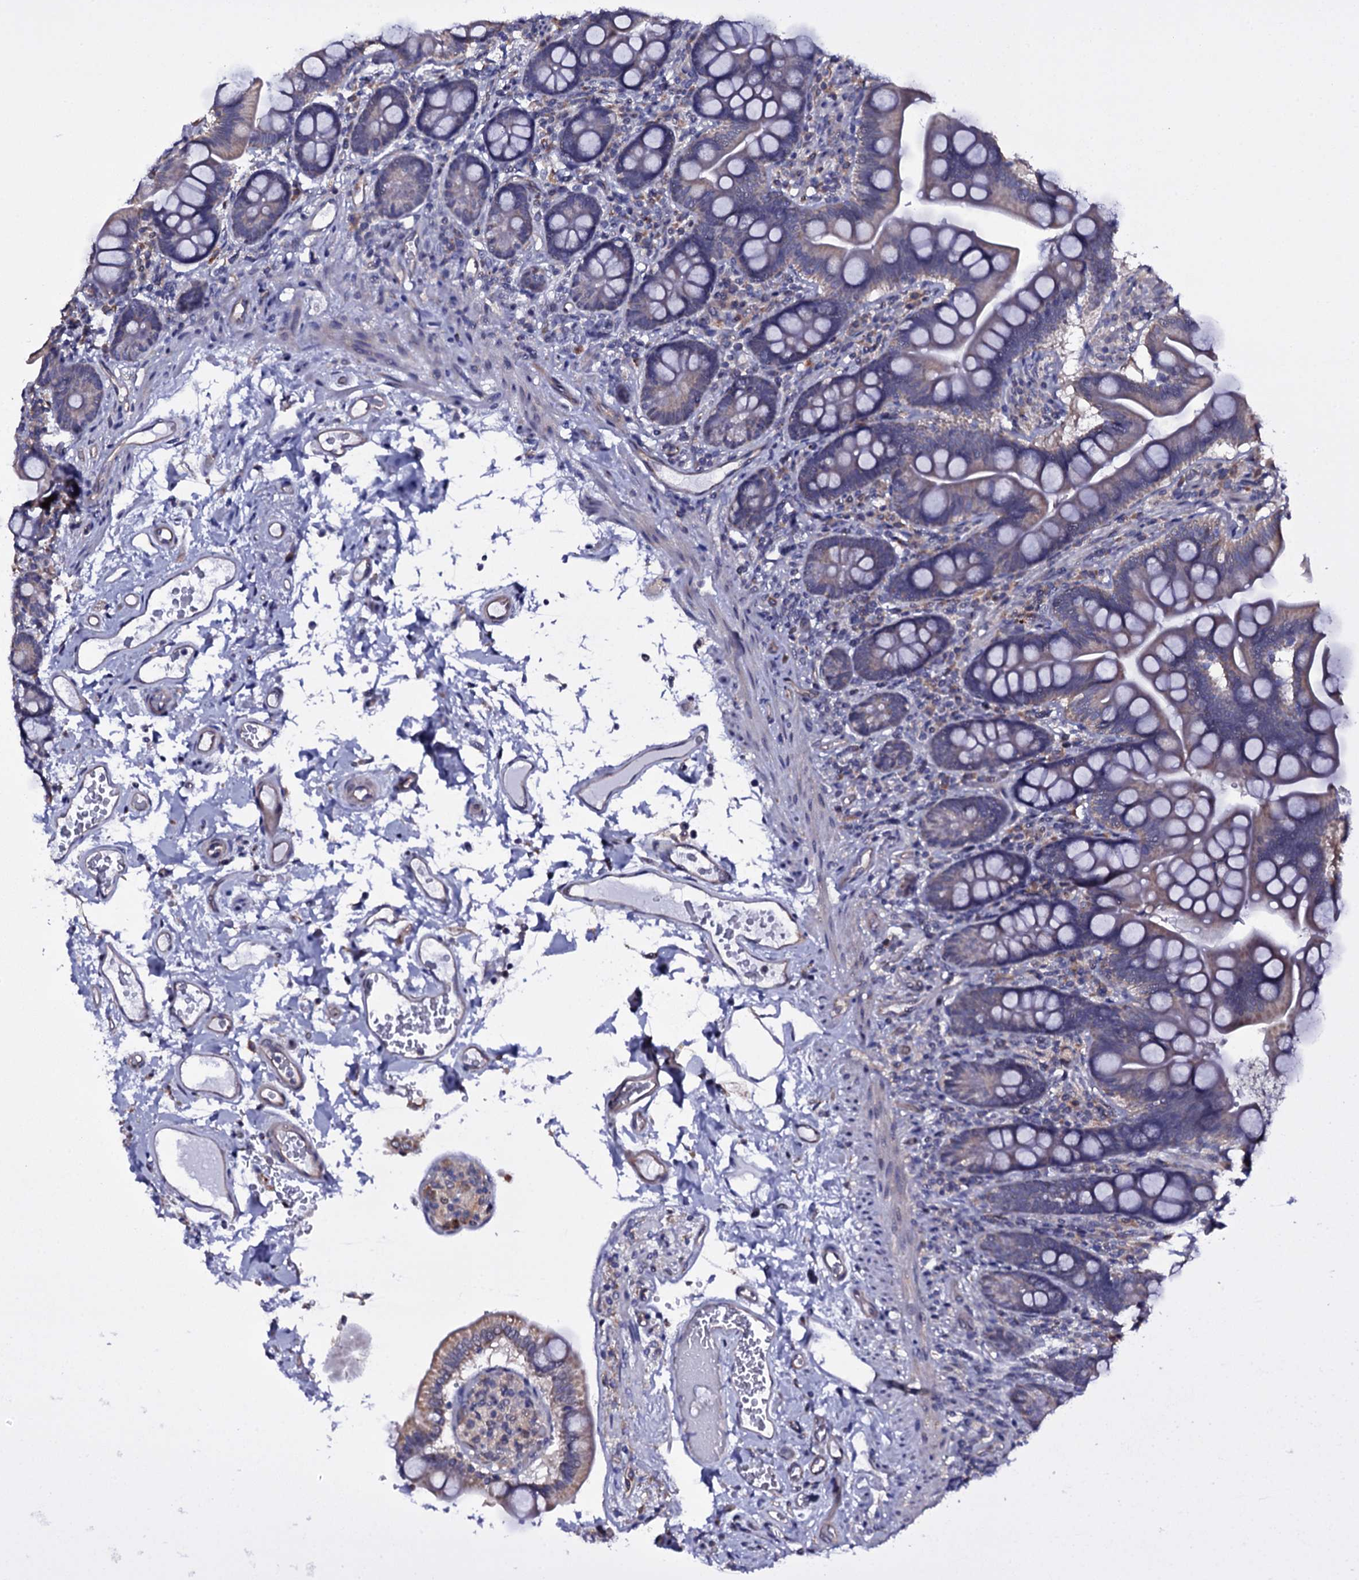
{"staining": {"intensity": "weak", "quantity": "<25%", "location": "cytoplasmic/membranous"}, "tissue": "small intestine", "cell_type": "Glandular cells", "image_type": "normal", "snomed": [{"axis": "morphology", "description": "Normal tissue, NOS"}, {"axis": "topography", "description": "Small intestine"}], "caption": "Immunohistochemistry (IHC) of normal small intestine exhibits no expression in glandular cells. (Stains: DAB (3,3'-diaminobenzidine) IHC with hematoxylin counter stain, Microscopy: brightfield microscopy at high magnification).", "gene": "GAREM1", "patient": {"sex": "female", "age": 64}}